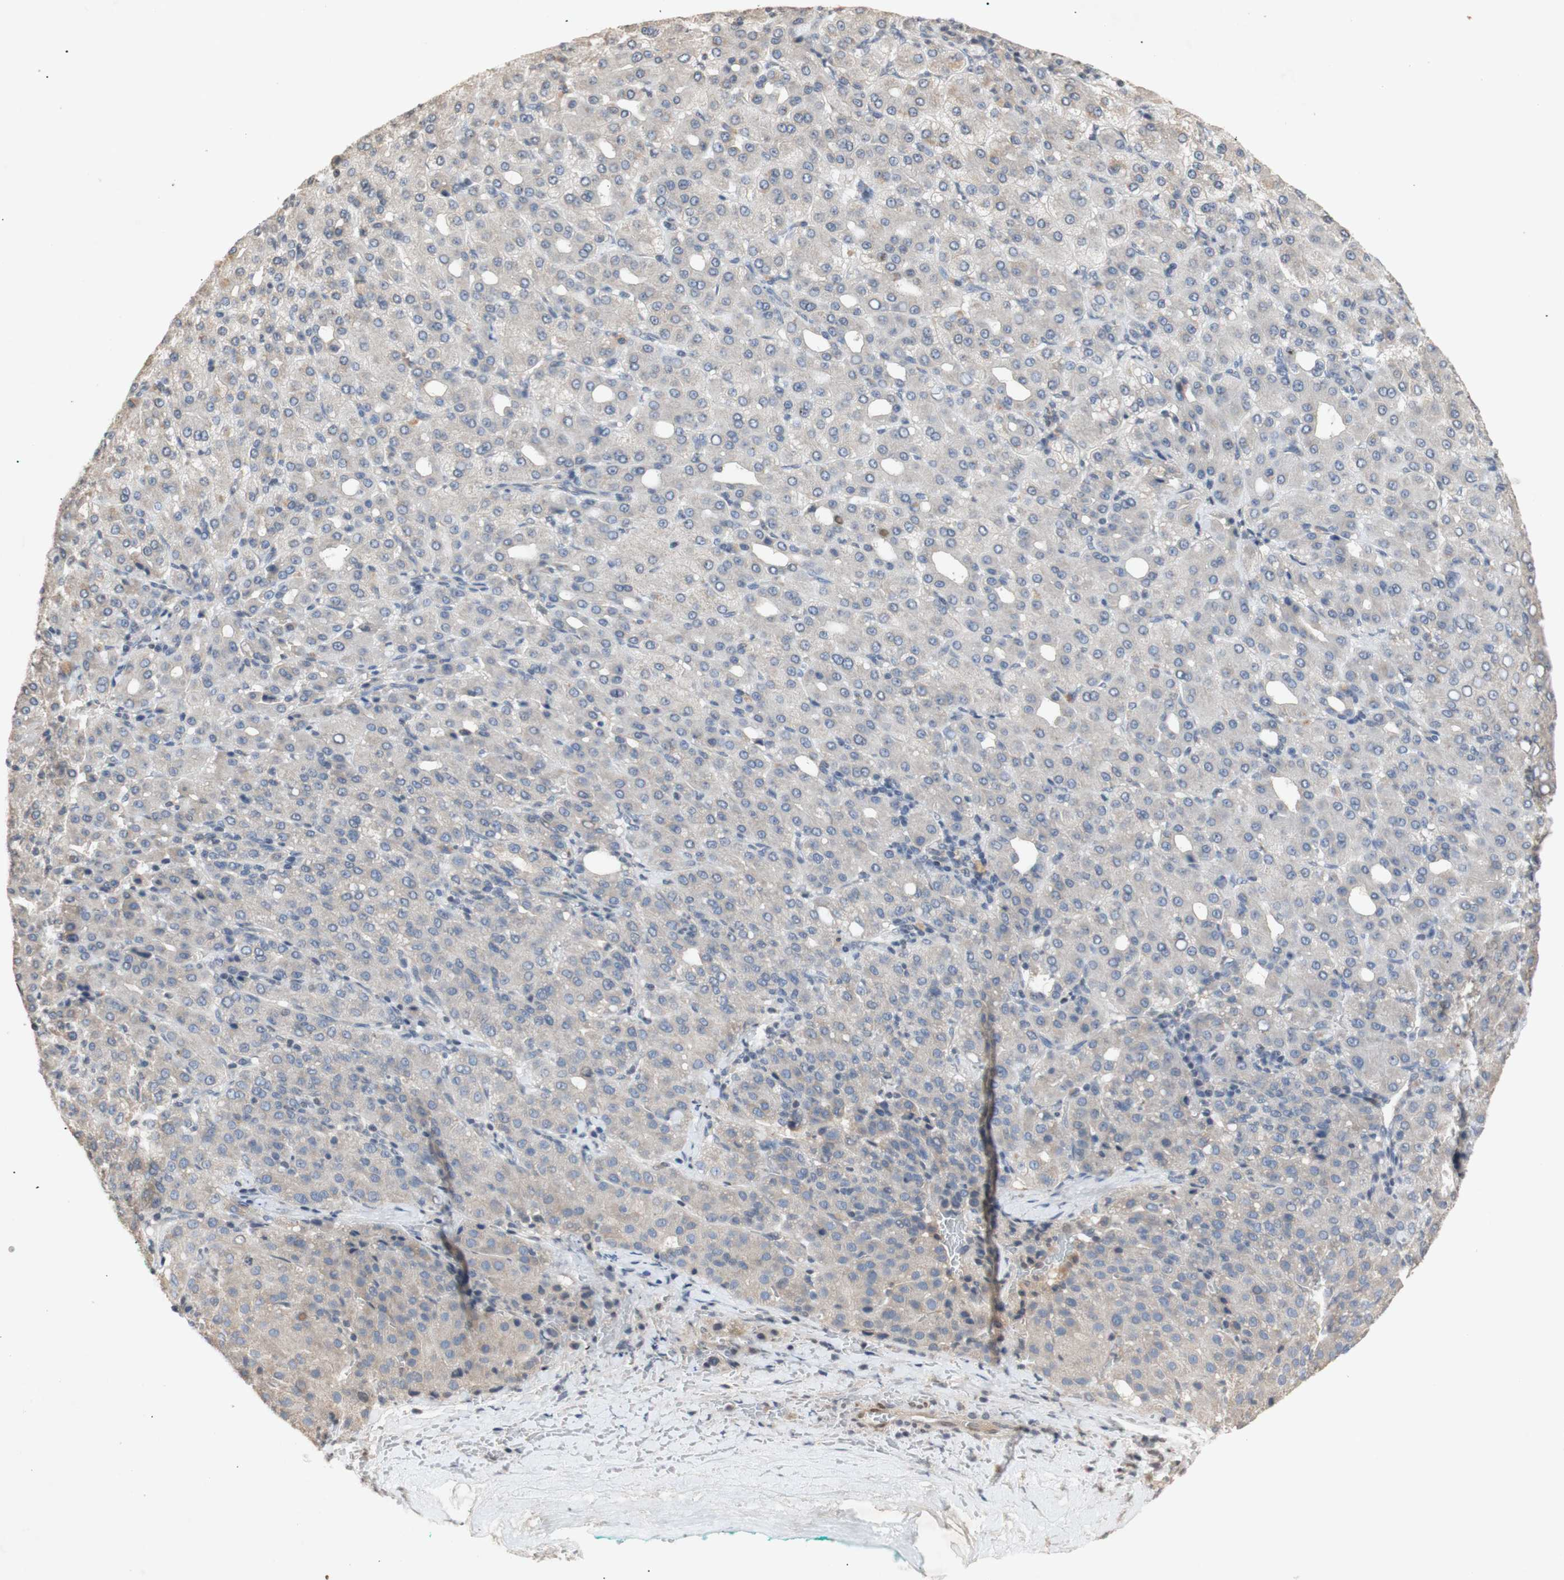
{"staining": {"intensity": "negative", "quantity": "none", "location": "none"}, "tissue": "liver cancer", "cell_type": "Tumor cells", "image_type": "cancer", "snomed": [{"axis": "morphology", "description": "Carcinoma, Hepatocellular, NOS"}, {"axis": "topography", "description": "Liver"}], "caption": "Immunohistochemical staining of liver hepatocellular carcinoma shows no significant expression in tumor cells.", "gene": "FOSB", "patient": {"sex": "male", "age": 65}}